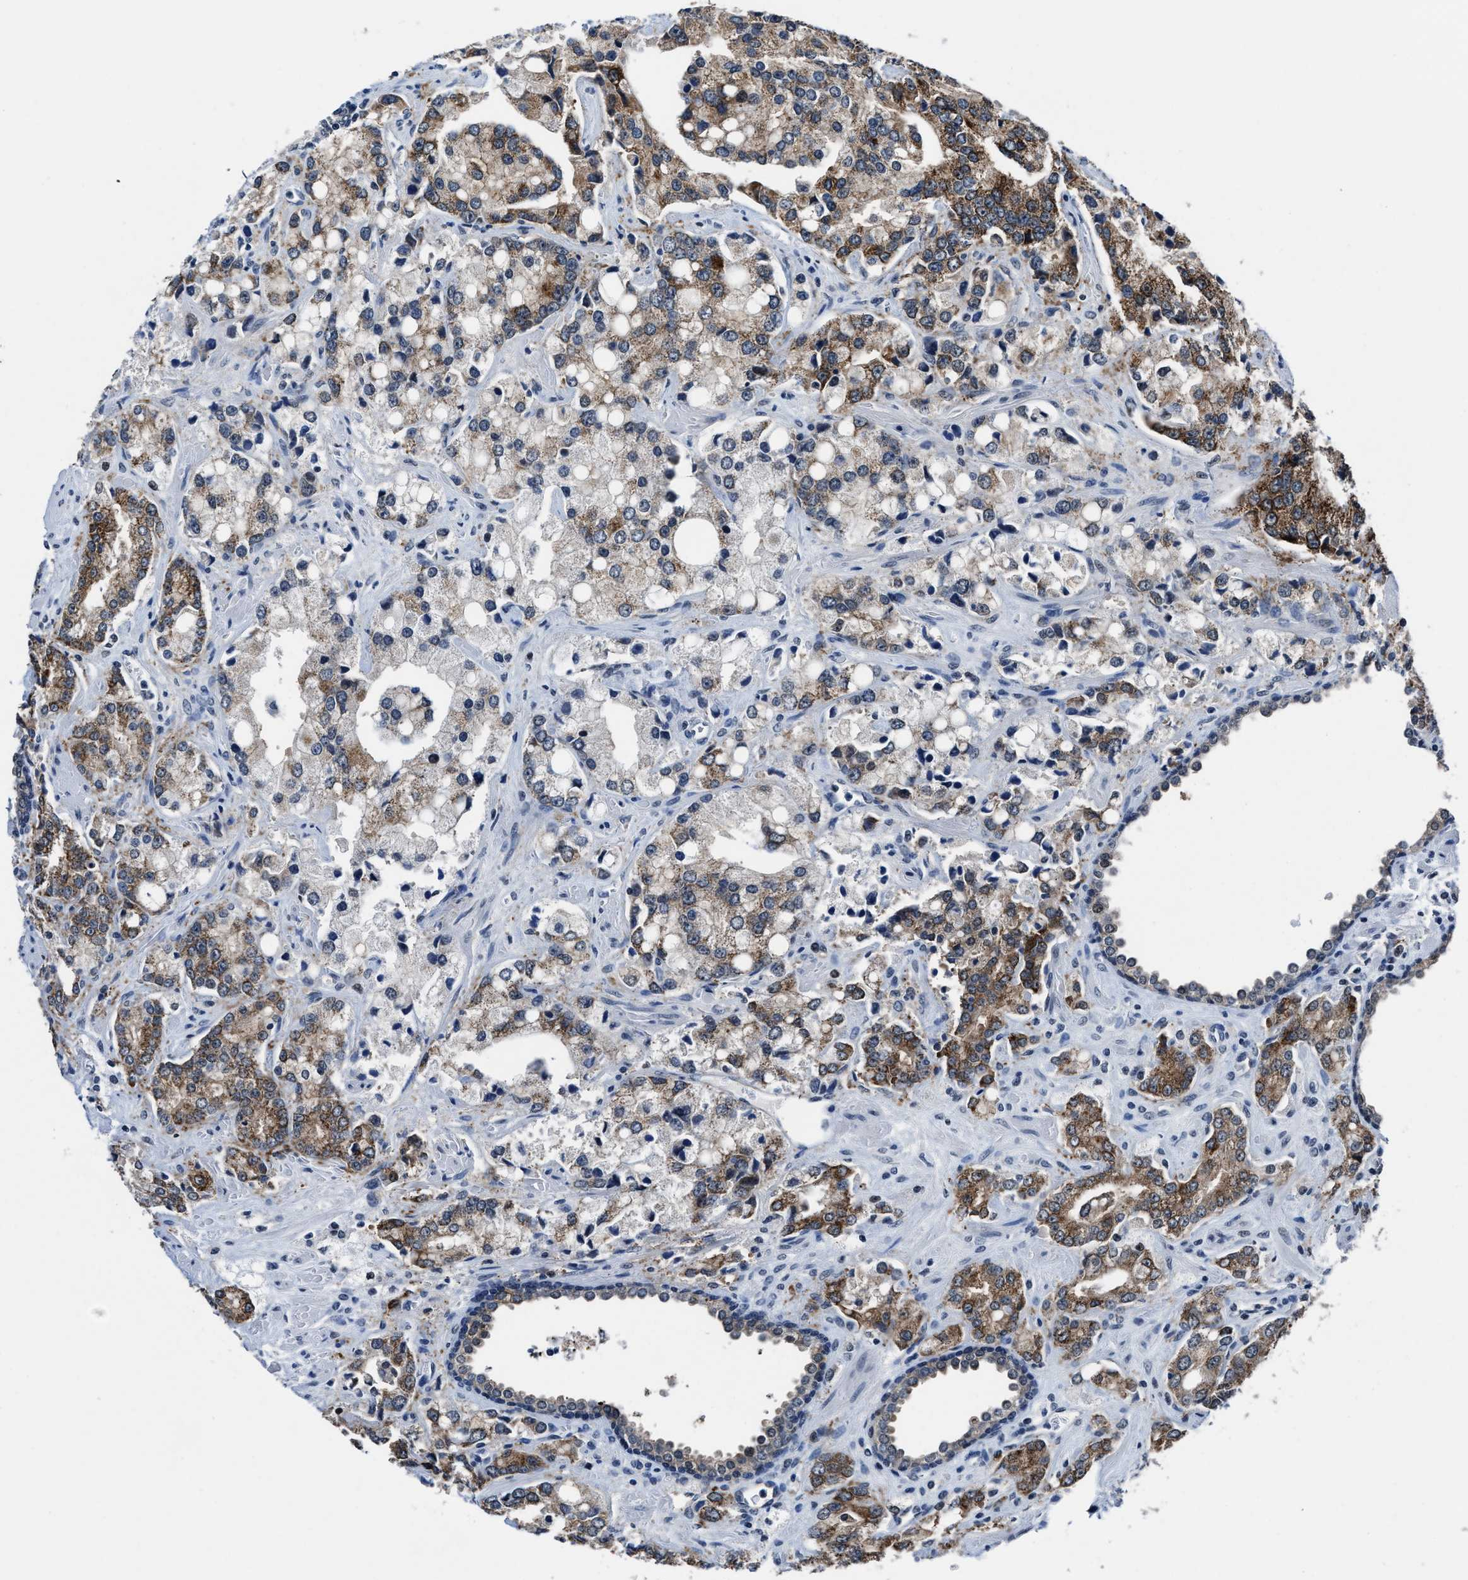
{"staining": {"intensity": "moderate", "quantity": ">75%", "location": "cytoplasmic/membranous"}, "tissue": "prostate cancer", "cell_type": "Tumor cells", "image_type": "cancer", "snomed": [{"axis": "morphology", "description": "Adenocarcinoma, High grade"}, {"axis": "topography", "description": "Prostate"}], "caption": "Tumor cells demonstrate moderate cytoplasmic/membranous staining in approximately >75% of cells in adenocarcinoma (high-grade) (prostate).", "gene": "MARCKSL1", "patient": {"sex": "male", "age": 67}}